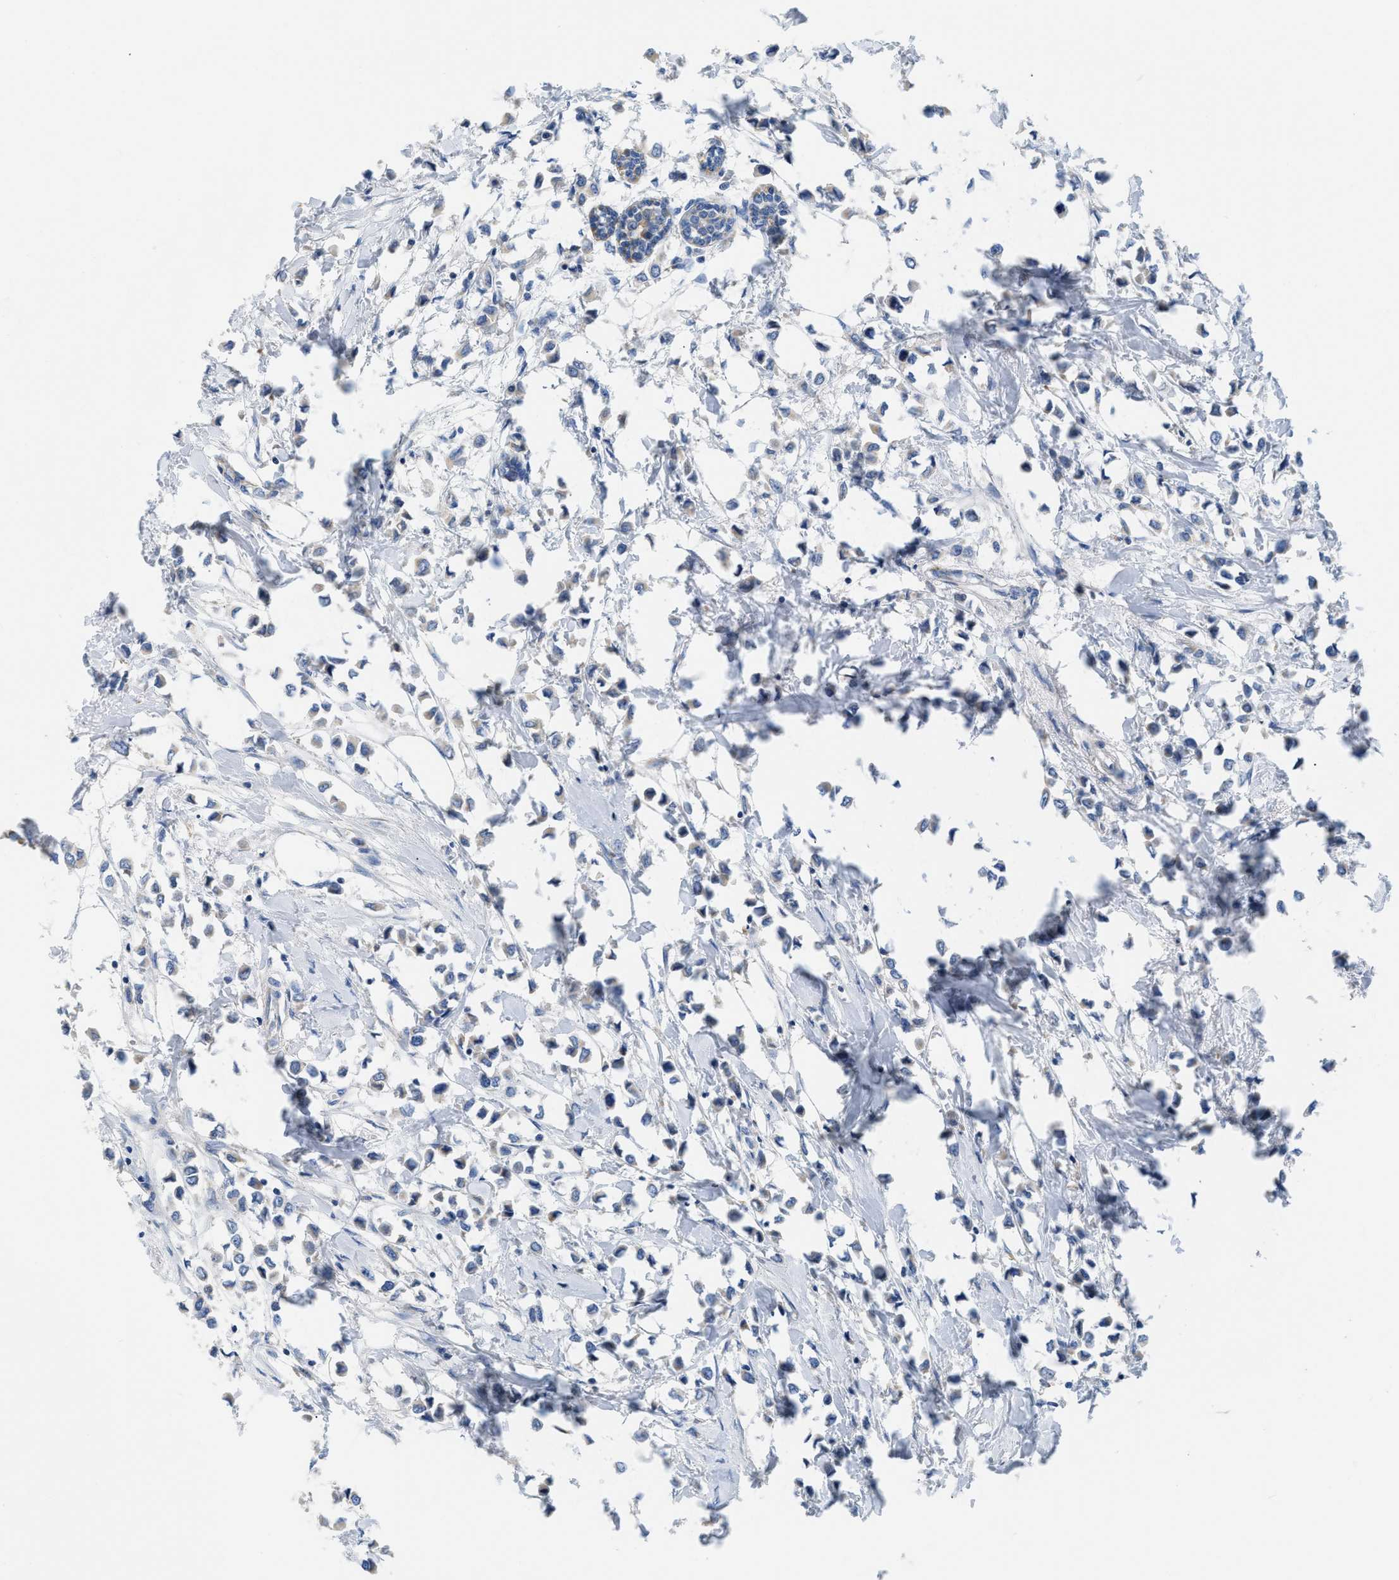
{"staining": {"intensity": "weak", "quantity": "<25%", "location": "cytoplasmic/membranous"}, "tissue": "breast cancer", "cell_type": "Tumor cells", "image_type": "cancer", "snomed": [{"axis": "morphology", "description": "Lobular carcinoma"}, {"axis": "topography", "description": "Breast"}], "caption": "There is no significant expression in tumor cells of breast cancer (lobular carcinoma). (IHC, brightfield microscopy, high magnification).", "gene": "SLC25A13", "patient": {"sex": "female", "age": 51}}